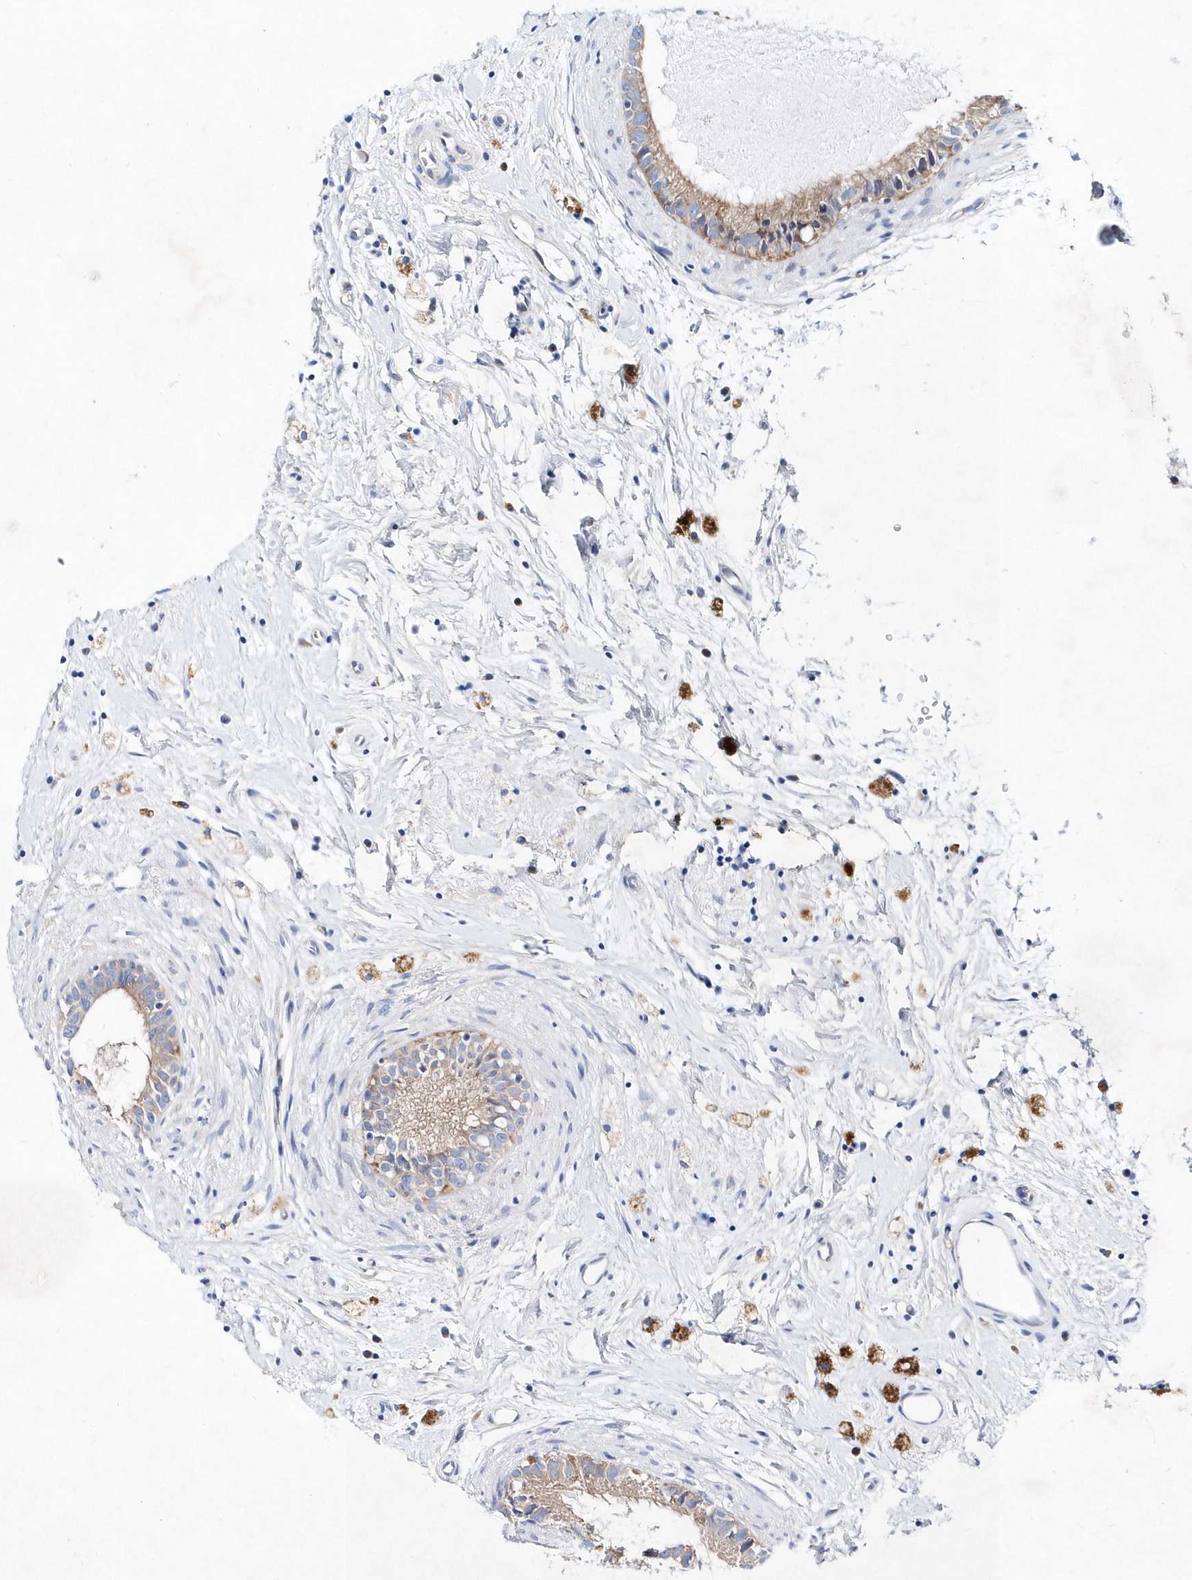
{"staining": {"intensity": "moderate", "quantity": ">75%", "location": "cytoplasmic/membranous"}, "tissue": "epididymis", "cell_type": "Glandular cells", "image_type": "normal", "snomed": [{"axis": "morphology", "description": "Normal tissue, NOS"}, {"axis": "topography", "description": "Epididymis"}], "caption": "The immunohistochemical stain labels moderate cytoplasmic/membranous positivity in glandular cells of normal epididymis. (IHC, brightfield microscopy, high magnification).", "gene": "JKAMP", "patient": {"sex": "male", "age": 80}}